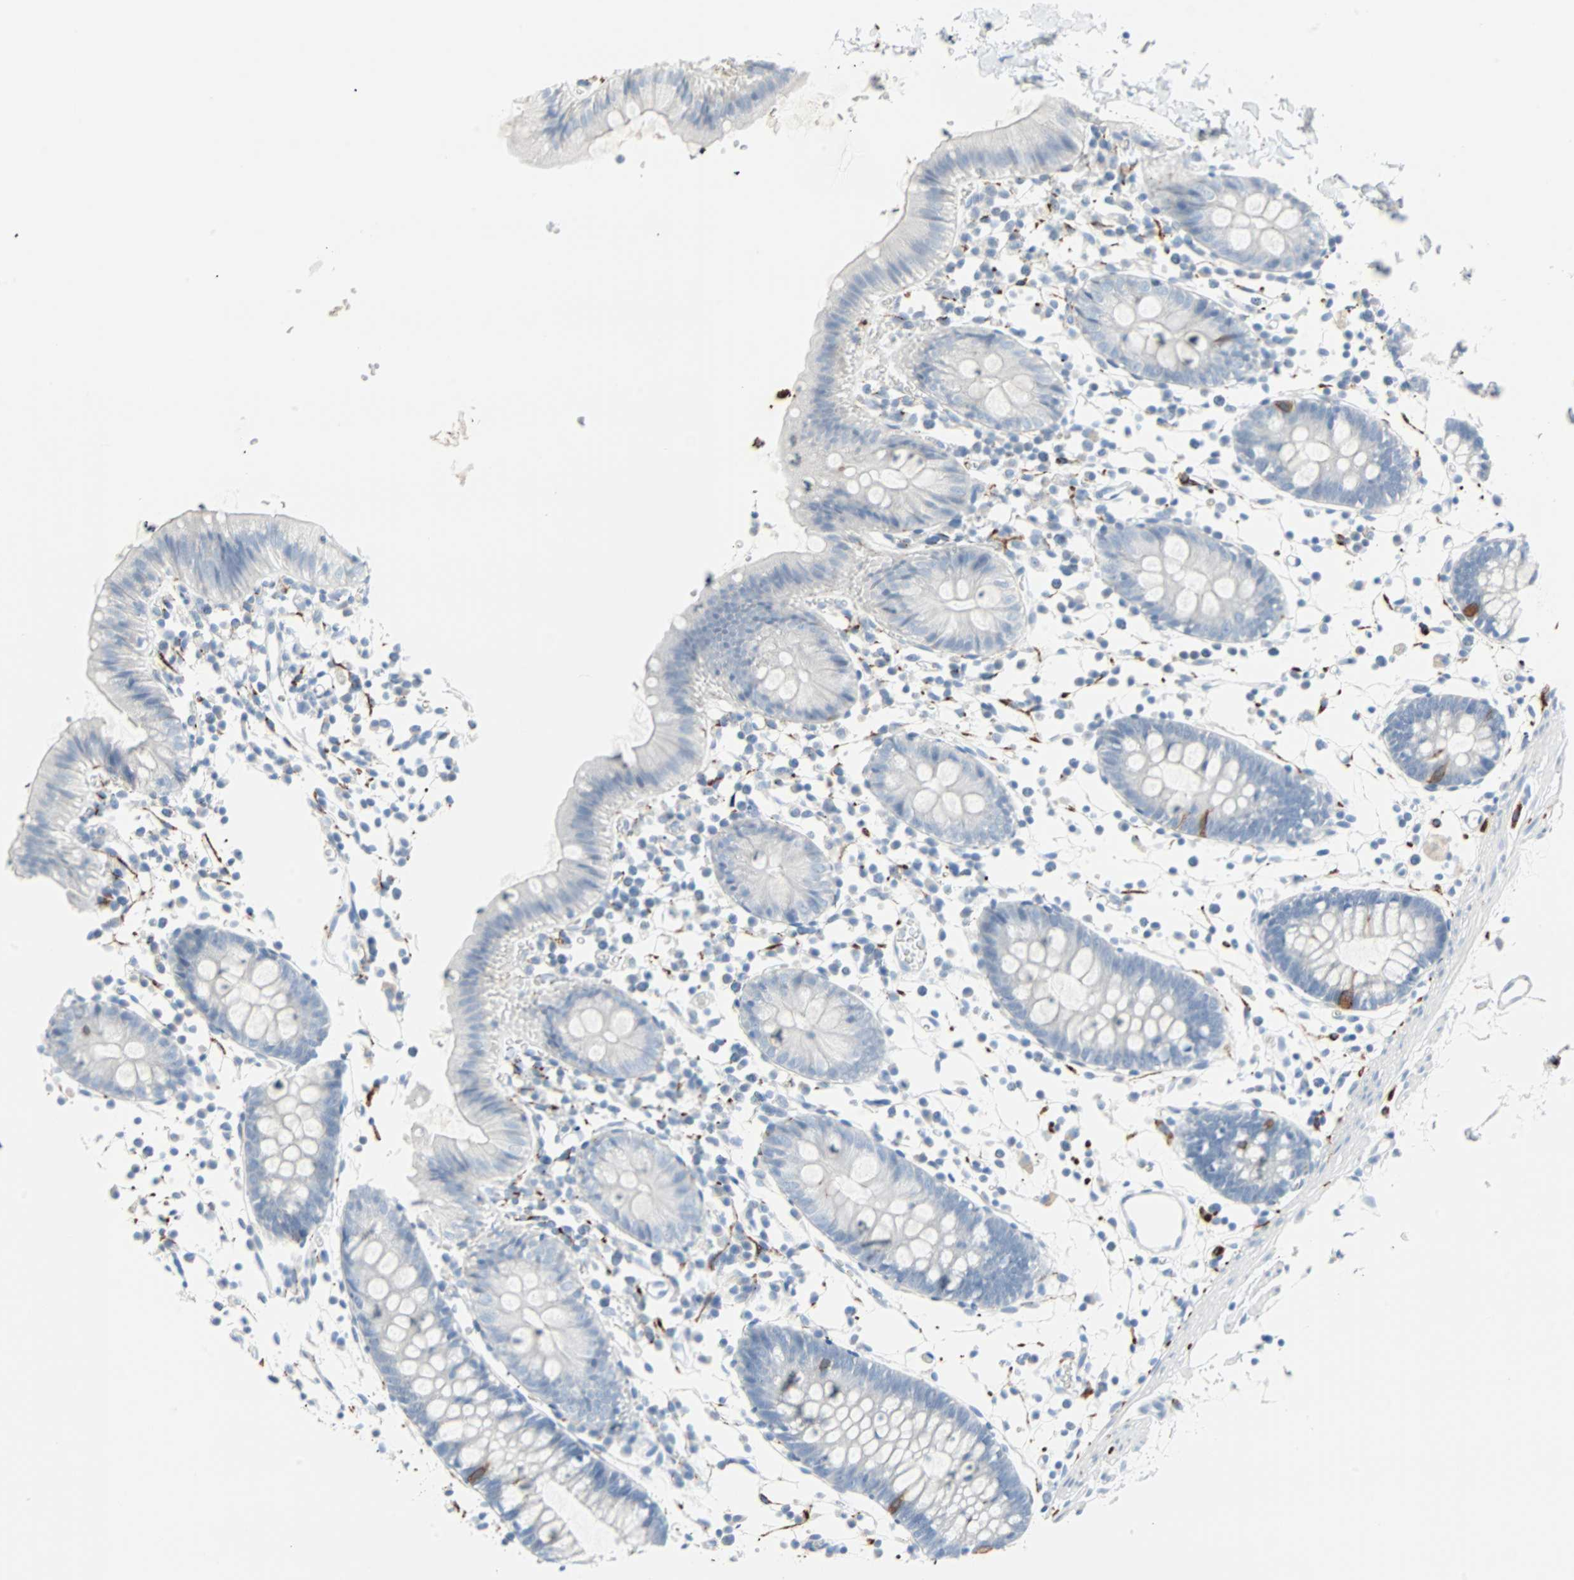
{"staining": {"intensity": "negative", "quantity": "none", "location": "none"}, "tissue": "colon", "cell_type": "Endothelial cells", "image_type": "normal", "snomed": [{"axis": "morphology", "description": "Normal tissue, NOS"}, {"axis": "topography", "description": "Colon"}], "caption": "Endothelial cells are negative for protein expression in unremarkable human colon. (Brightfield microscopy of DAB (3,3'-diaminobenzidine) immunohistochemistry at high magnification).", "gene": "STX1A", "patient": {"sex": "male", "age": 14}}